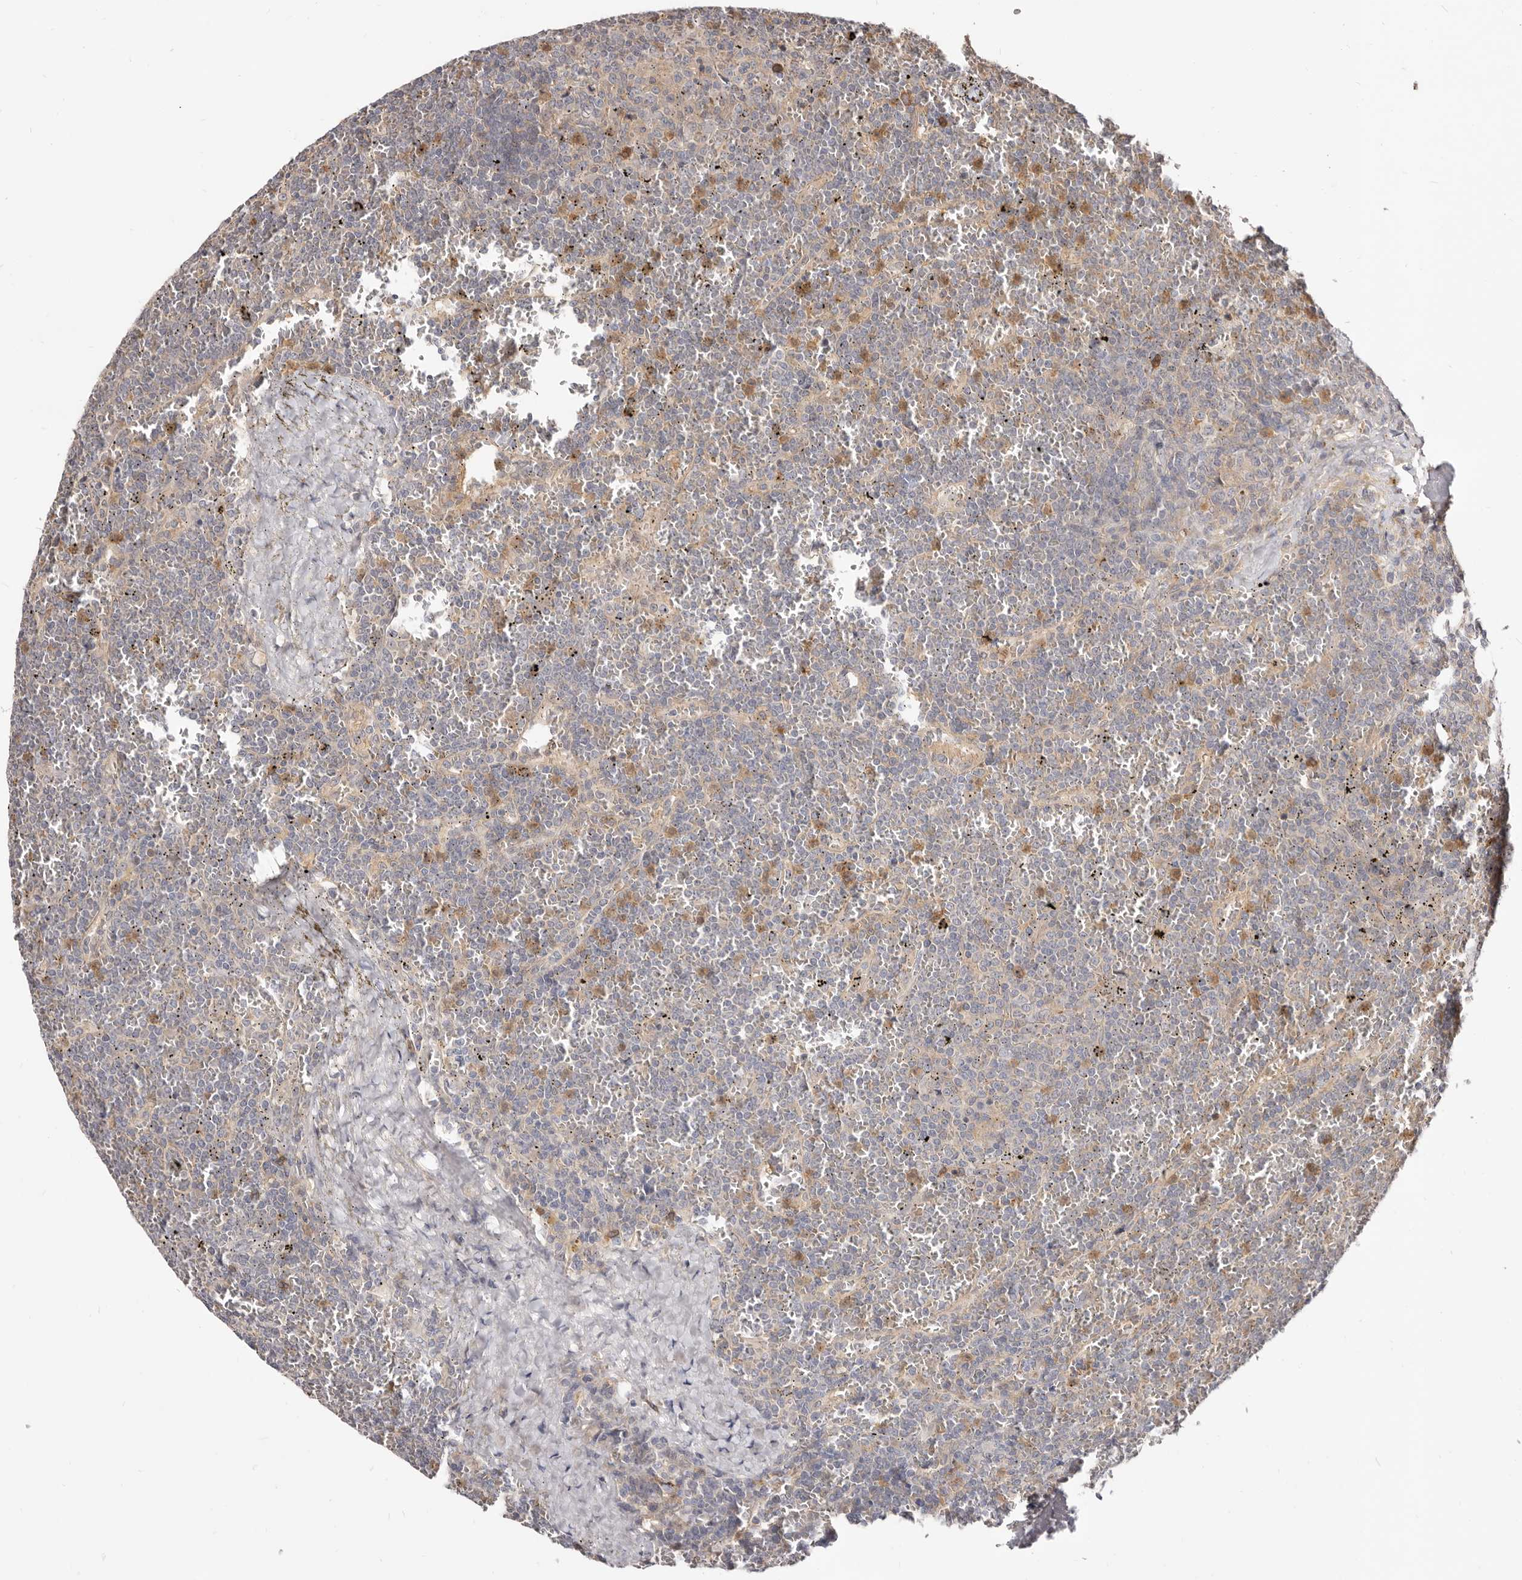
{"staining": {"intensity": "moderate", "quantity": "<25%", "location": "cytoplasmic/membranous"}, "tissue": "lymphoma", "cell_type": "Tumor cells", "image_type": "cancer", "snomed": [{"axis": "morphology", "description": "Malignant lymphoma, non-Hodgkin's type, Low grade"}, {"axis": "topography", "description": "Spleen"}], "caption": "Immunohistochemistry (IHC) of human lymphoma shows low levels of moderate cytoplasmic/membranous positivity in about <25% of tumor cells. The staining is performed using DAB (3,3'-diaminobenzidine) brown chromogen to label protein expression. The nuclei are counter-stained blue using hematoxylin.", "gene": "TC2N", "patient": {"sex": "female", "age": 19}}